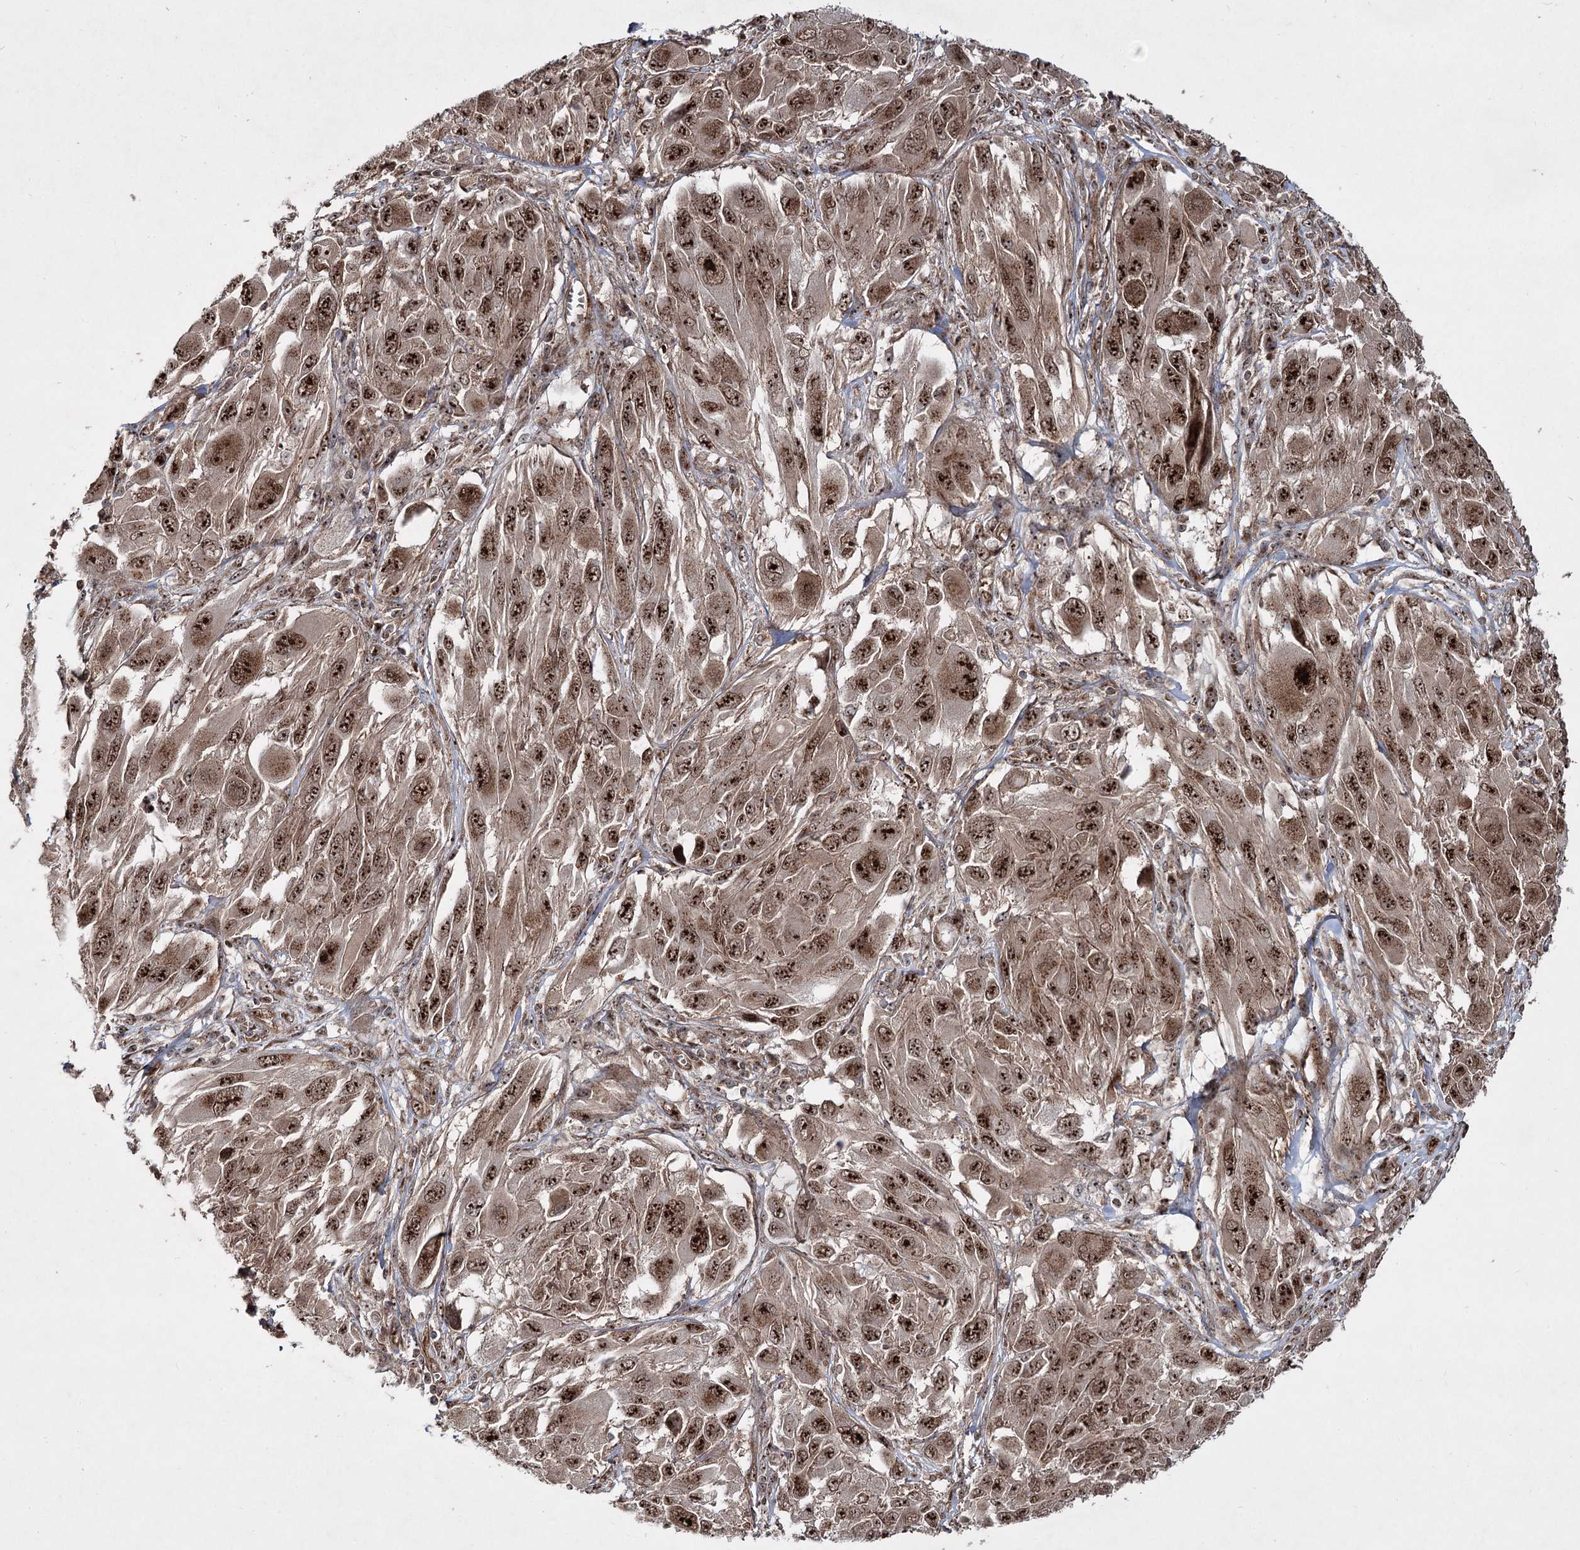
{"staining": {"intensity": "strong", "quantity": ">75%", "location": "nuclear"}, "tissue": "melanoma", "cell_type": "Tumor cells", "image_type": "cancer", "snomed": [{"axis": "morphology", "description": "Malignant melanoma, NOS"}, {"axis": "topography", "description": "Skin"}], "caption": "This is an image of immunohistochemistry staining of melanoma, which shows strong staining in the nuclear of tumor cells.", "gene": "SERINC5", "patient": {"sex": "female", "age": 91}}